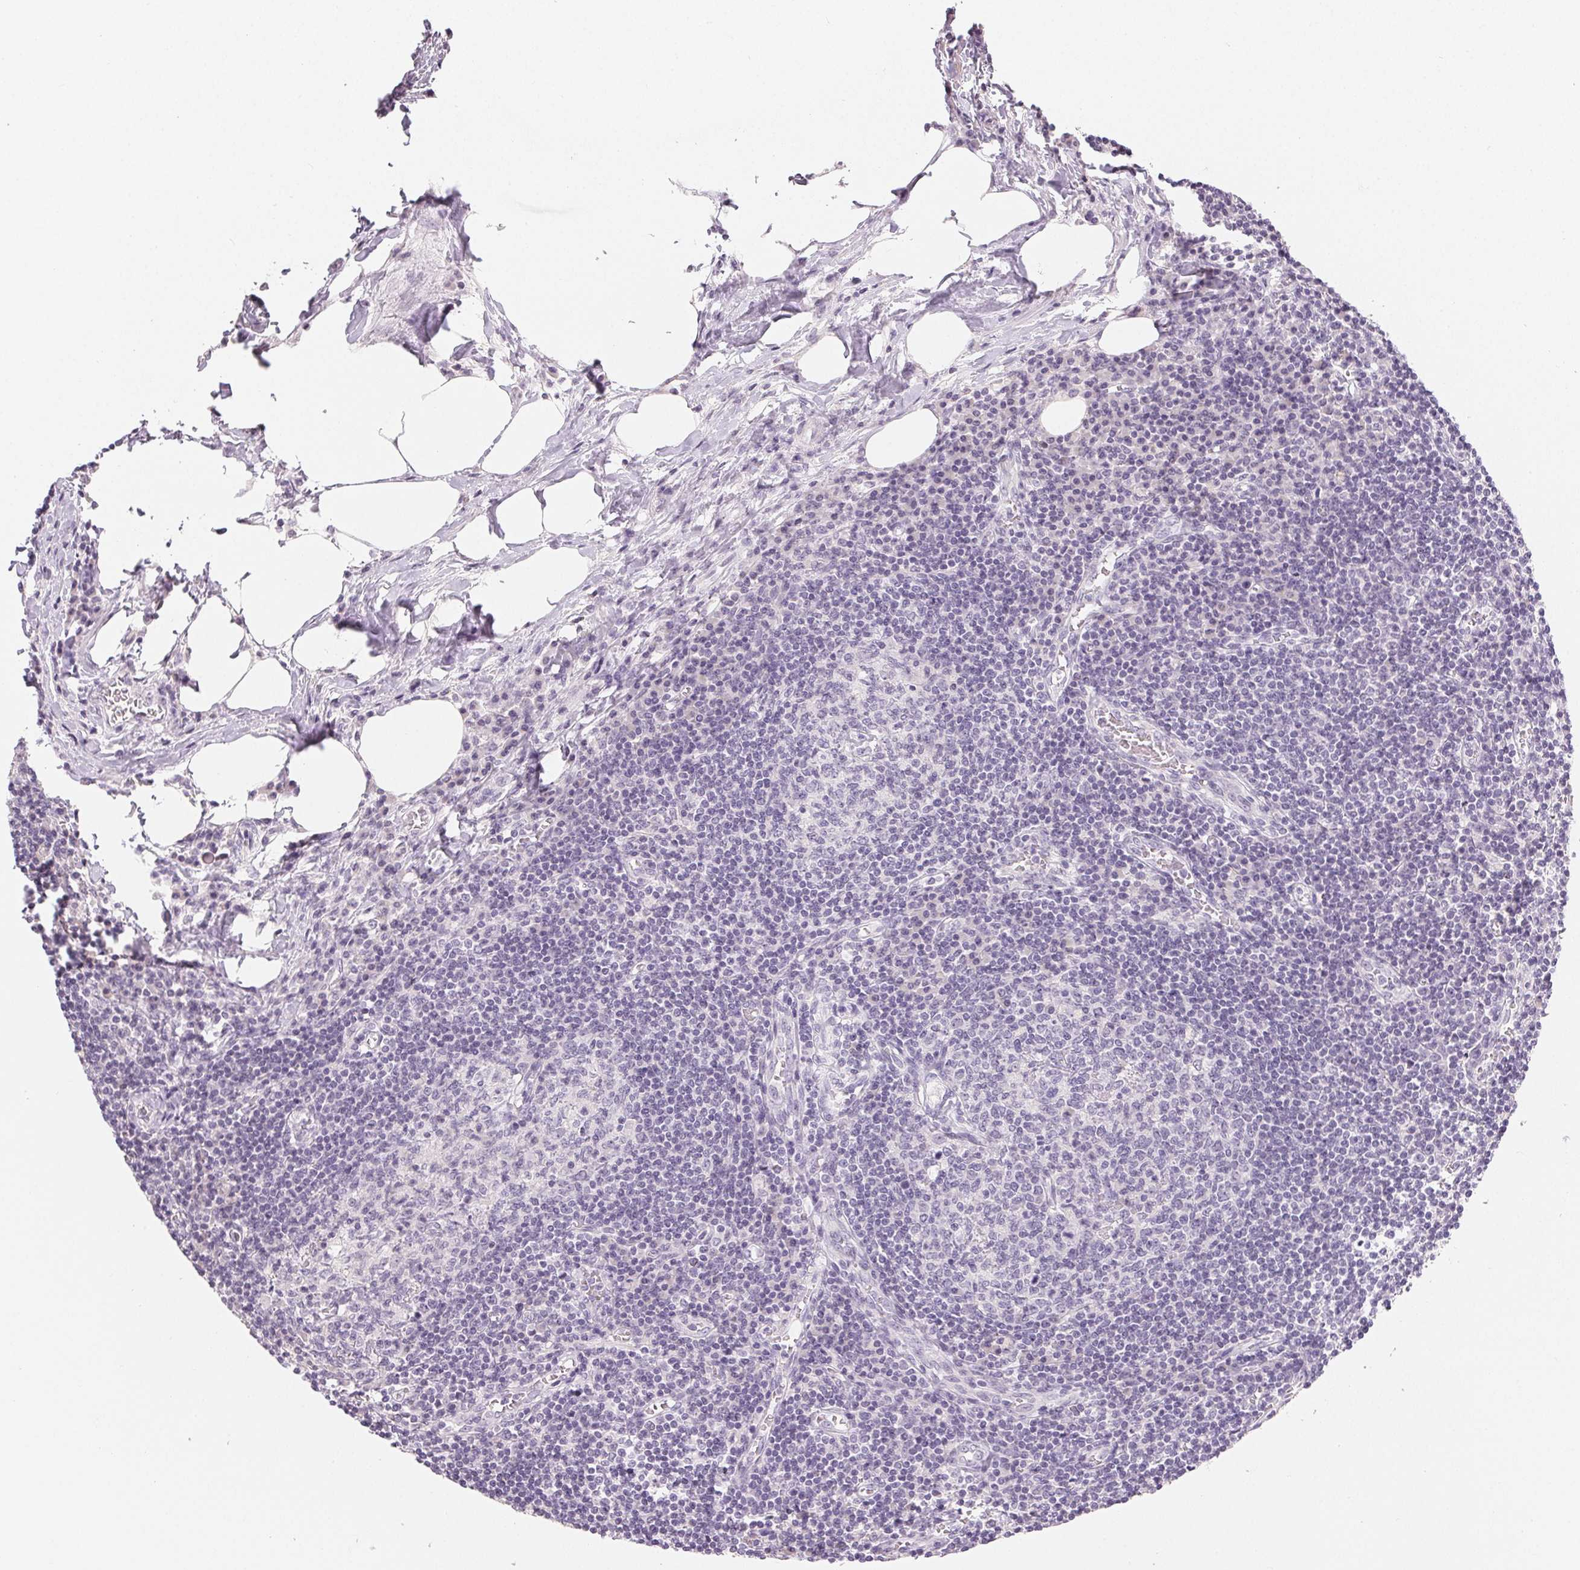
{"staining": {"intensity": "negative", "quantity": "none", "location": "none"}, "tissue": "lymph node", "cell_type": "Germinal center cells", "image_type": "normal", "snomed": [{"axis": "morphology", "description": "Normal tissue, NOS"}, {"axis": "topography", "description": "Lymph node"}], "caption": "Immunohistochemistry micrograph of benign lymph node: lymph node stained with DAB (3,3'-diaminobenzidine) exhibits no significant protein positivity in germinal center cells.", "gene": "MIOX", "patient": {"sex": "male", "age": 67}}